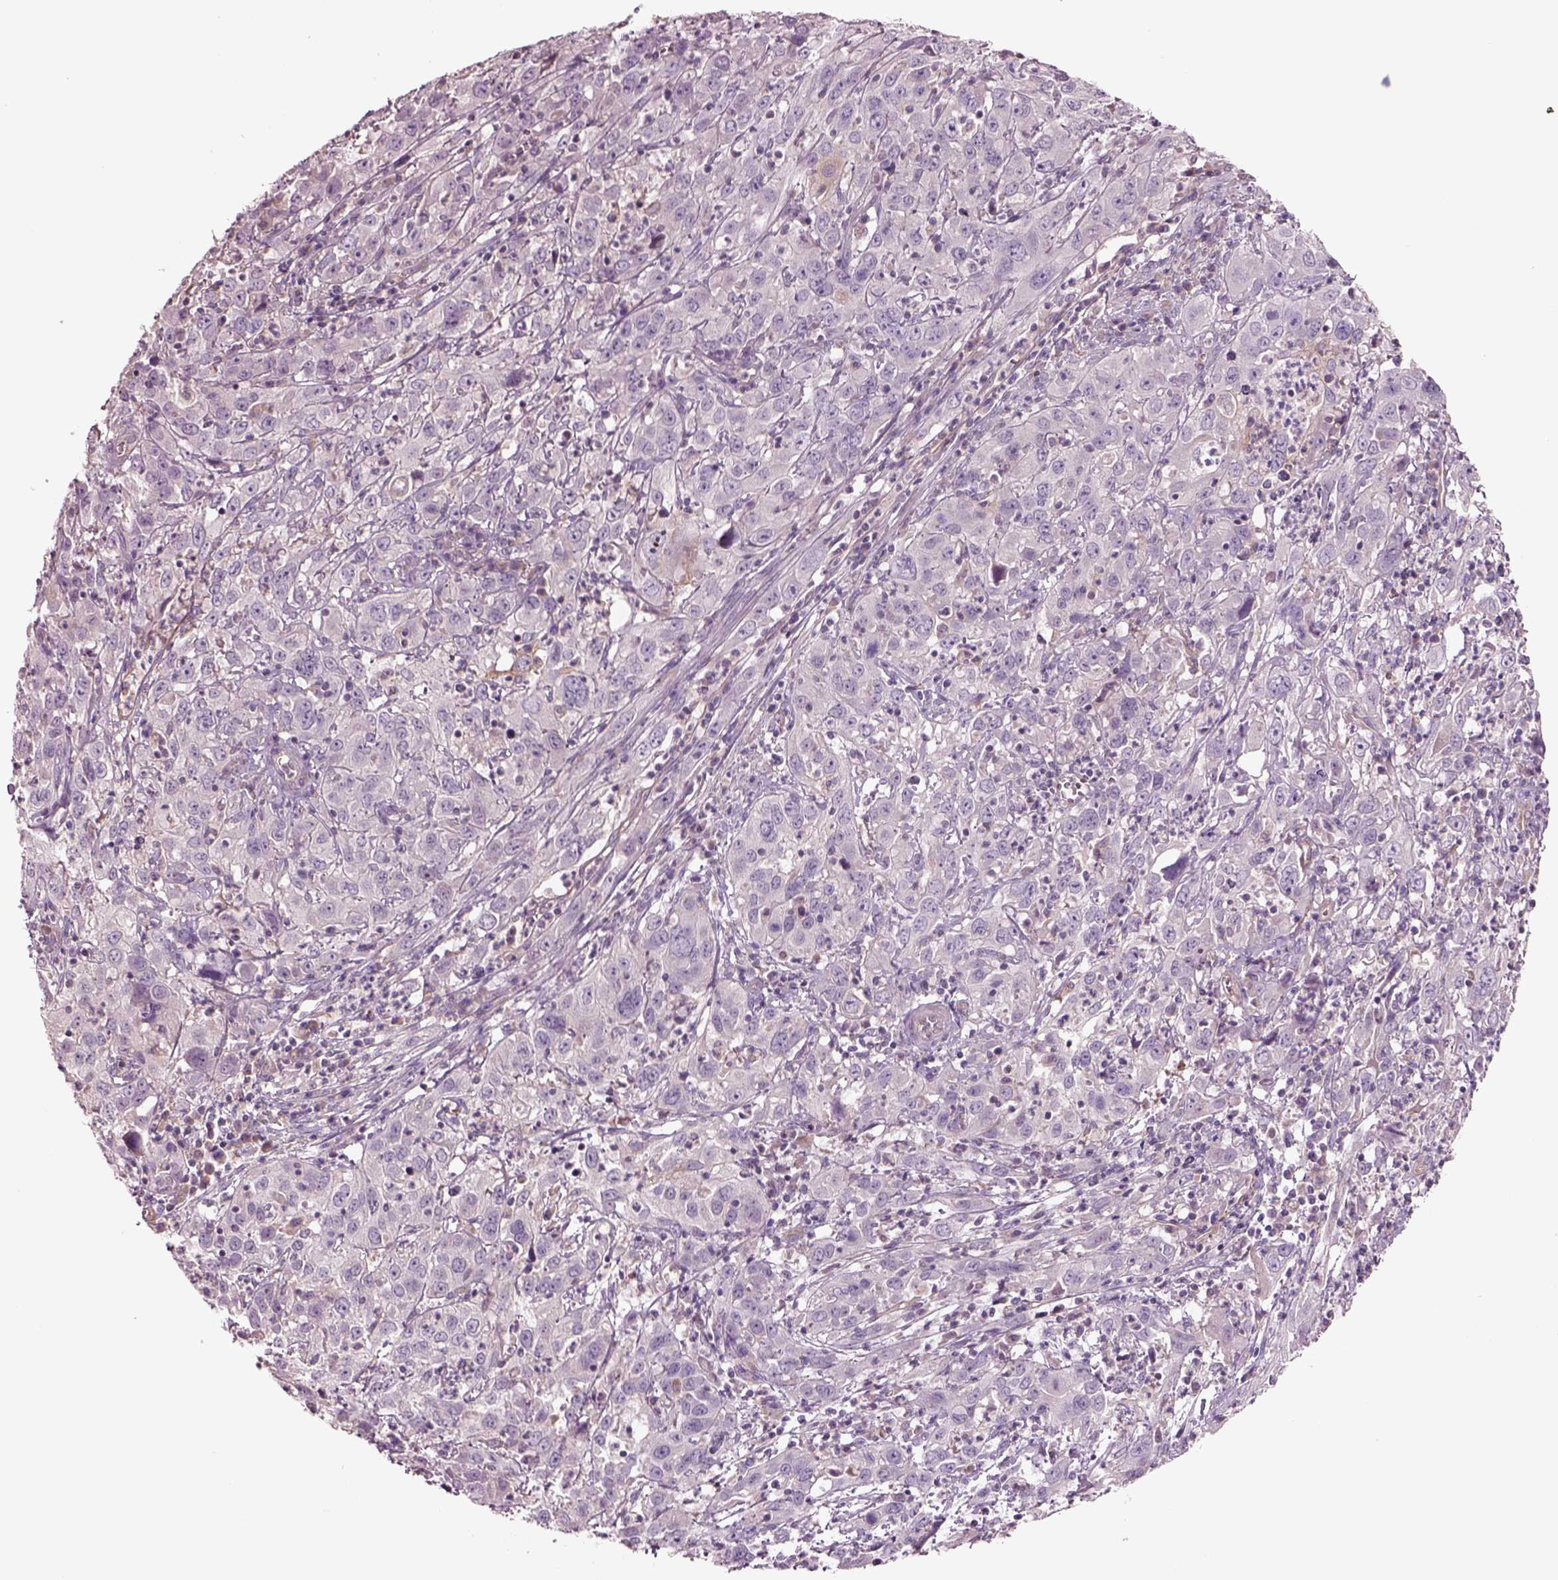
{"staining": {"intensity": "negative", "quantity": "none", "location": "none"}, "tissue": "cervical cancer", "cell_type": "Tumor cells", "image_type": "cancer", "snomed": [{"axis": "morphology", "description": "Squamous cell carcinoma, NOS"}, {"axis": "topography", "description": "Cervix"}], "caption": "The micrograph demonstrates no staining of tumor cells in cervical cancer. (DAB (3,3'-diaminobenzidine) immunohistochemistry (IHC), high magnification).", "gene": "DUOXA2", "patient": {"sex": "female", "age": 32}}